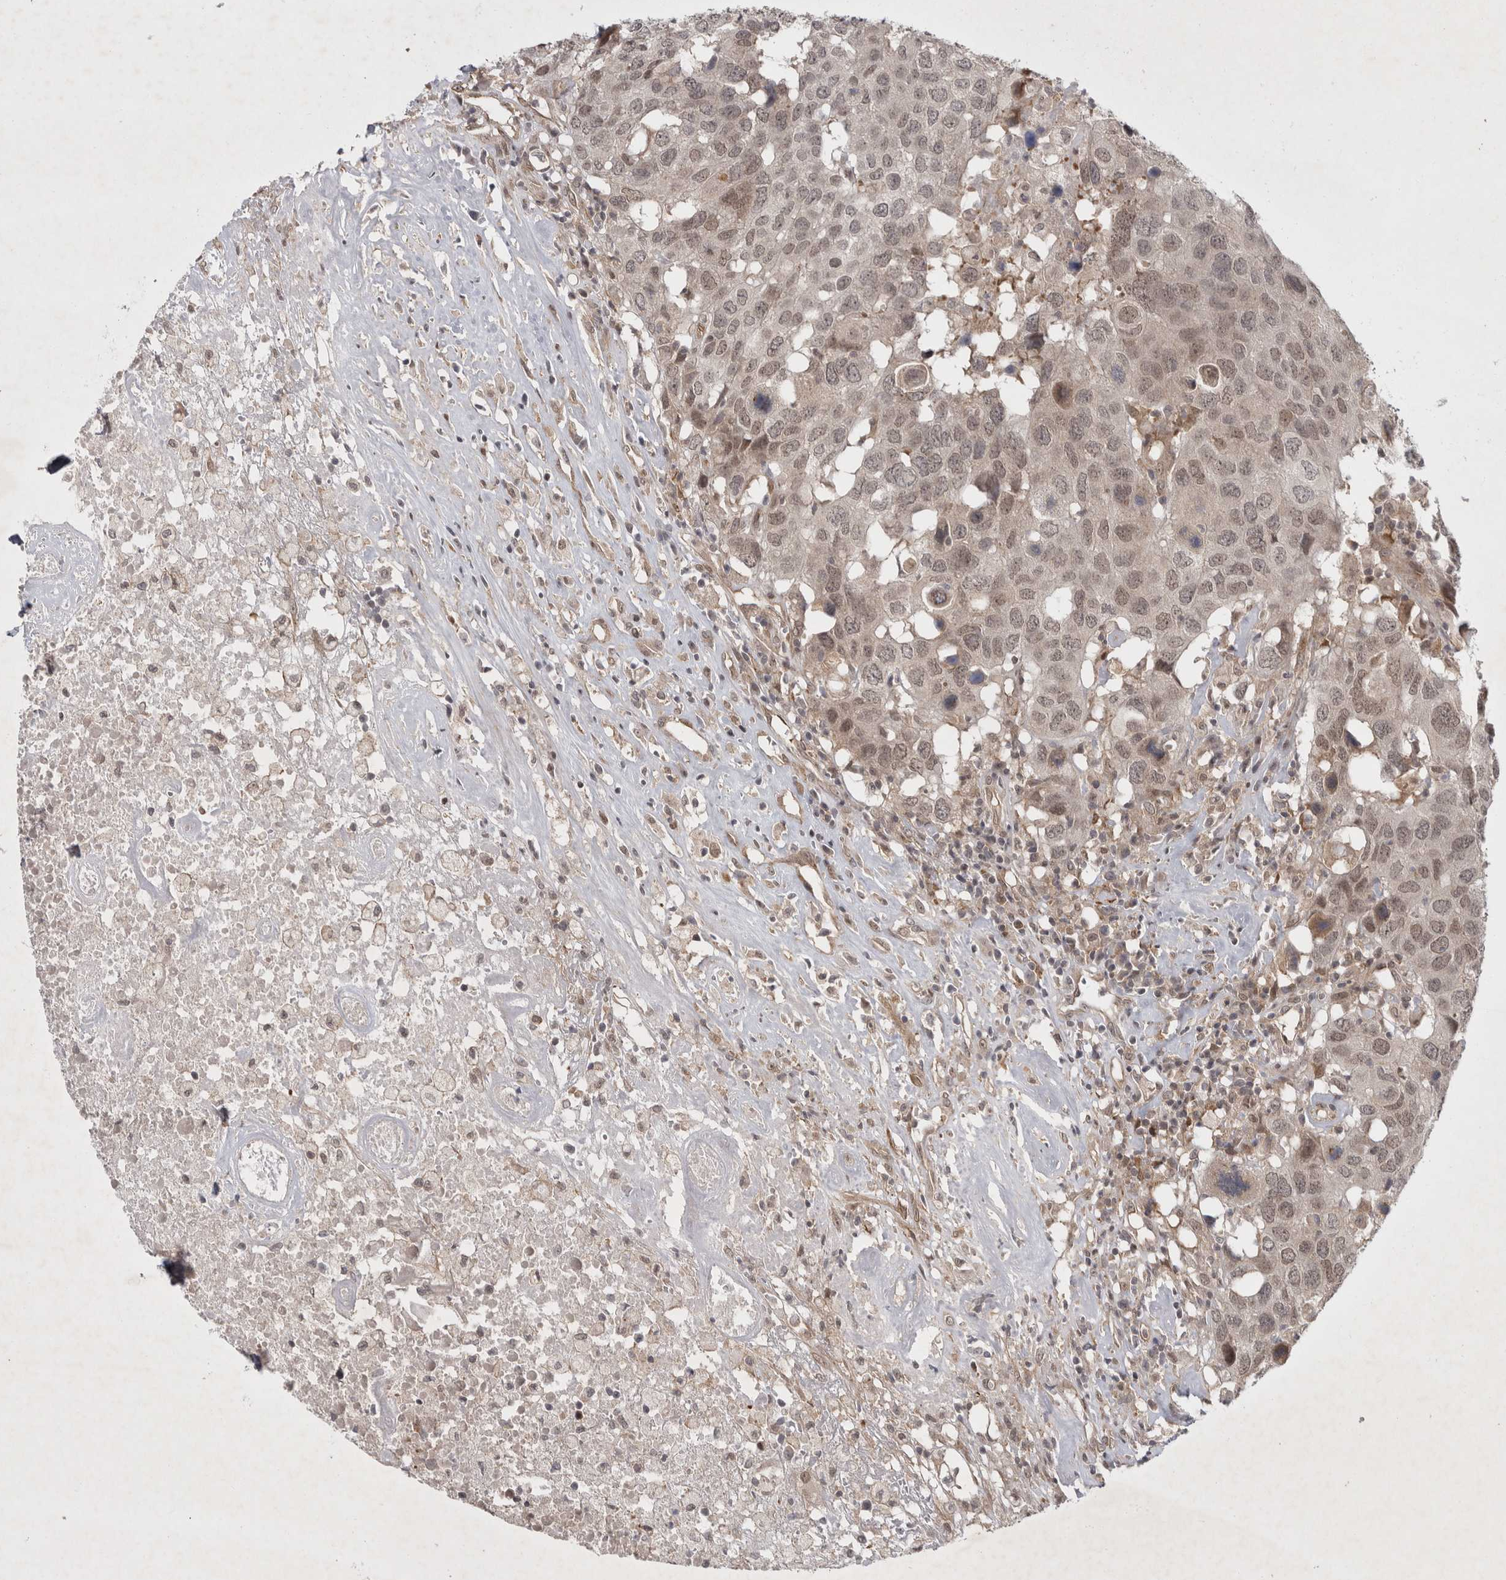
{"staining": {"intensity": "weak", "quantity": ">75%", "location": "nuclear"}, "tissue": "head and neck cancer", "cell_type": "Tumor cells", "image_type": "cancer", "snomed": [{"axis": "morphology", "description": "Squamous cell carcinoma, NOS"}, {"axis": "topography", "description": "Head-Neck"}], "caption": "A low amount of weak nuclear staining is present in about >75% of tumor cells in squamous cell carcinoma (head and neck) tissue.", "gene": "ZNF318", "patient": {"sex": "male", "age": 66}}